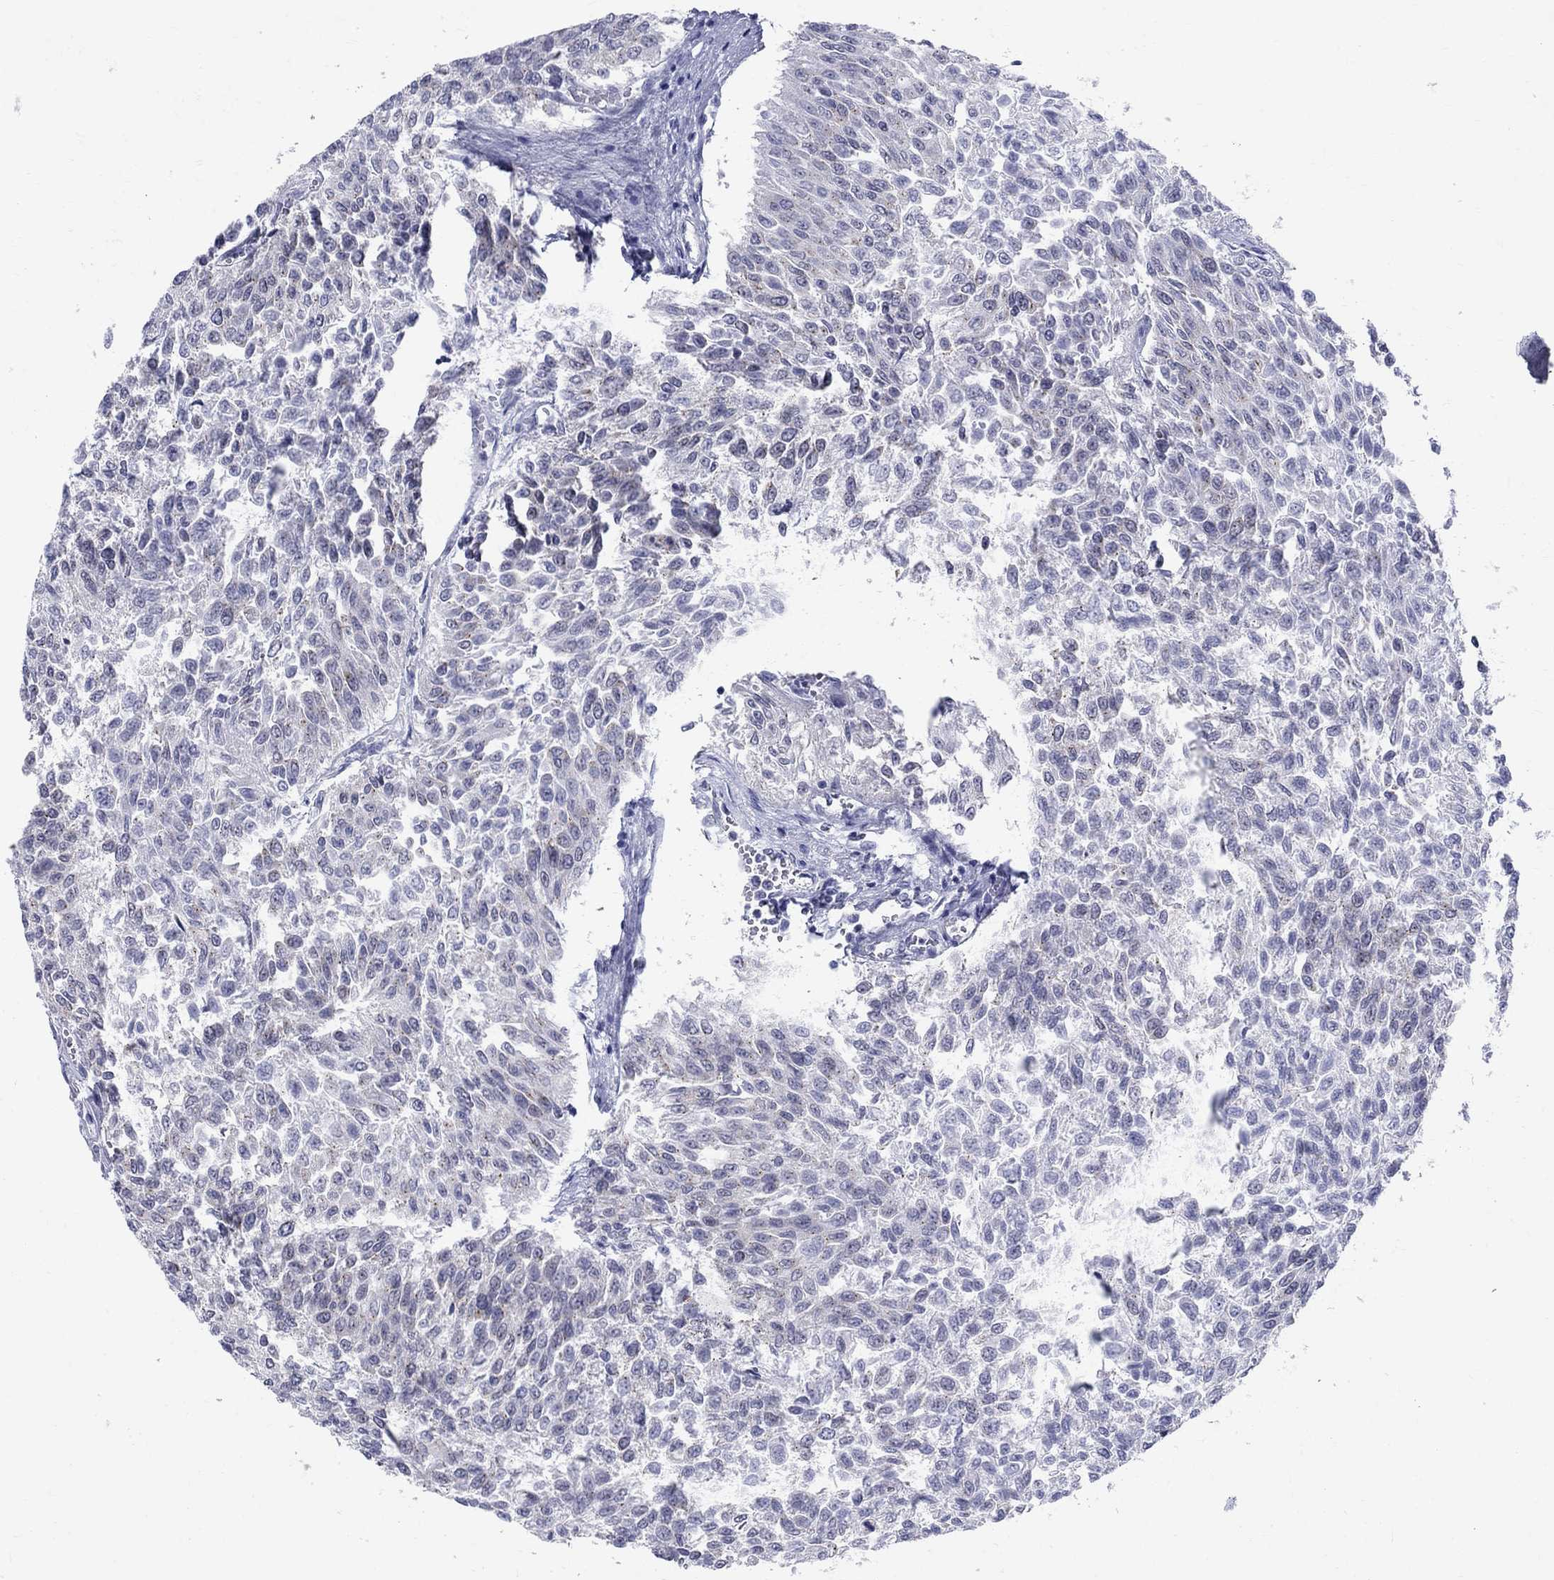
{"staining": {"intensity": "negative", "quantity": "none", "location": "none"}, "tissue": "urothelial cancer", "cell_type": "Tumor cells", "image_type": "cancer", "snomed": [{"axis": "morphology", "description": "Urothelial carcinoma, Low grade"}, {"axis": "topography", "description": "Urinary bladder"}], "caption": "Immunohistochemistry micrograph of neoplastic tissue: human urothelial carcinoma (low-grade) stained with DAB (3,3'-diaminobenzidine) shows no significant protein expression in tumor cells. Nuclei are stained in blue.", "gene": "CEP43", "patient": {"sex": "male", "age": 78}}